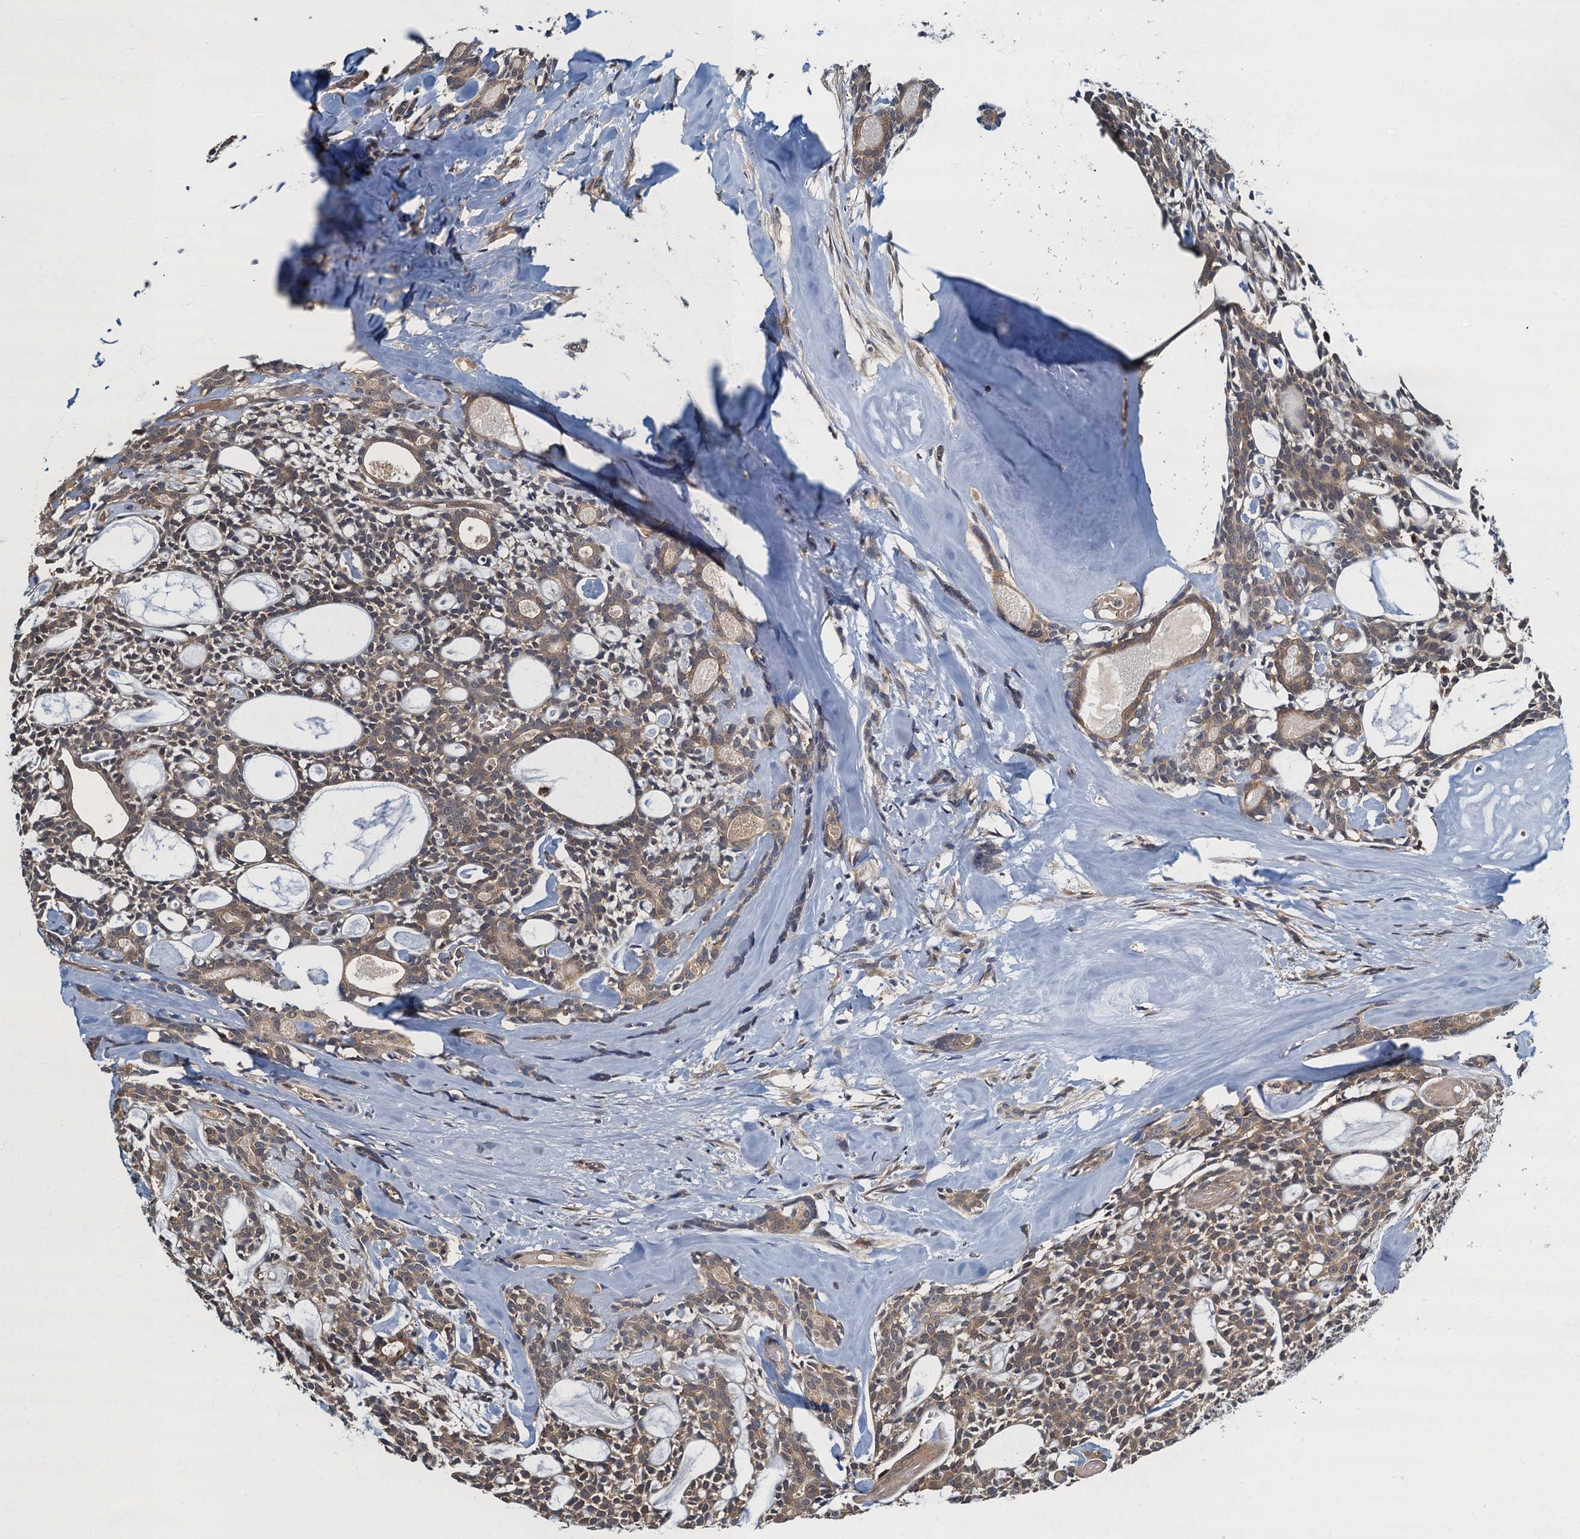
{"staining": {"intensity": "moderate", "quantity": ">75%", "location": "cytoplasmic/membranous,nuclear"}, "tissue": "head and neck cancer", "cell_type": "Tumor cells", "image_type": "cancer", "snomed": [{"axis": "morphology", "description": "Adenocarcinoma, NOS"}, {"axis": "topography", "description": "Salivary gland"}, {"axis": "topography", "description": "Head-Neck"}], "caption": "The histopathology image shows staining of adenocarcinoma (head and neck), revealing moderate cytoplasmic/membranous and nuclear protein staining (brown color) within tumor cells.", "gene": "TBCK", "patient": {"sex": "male", "age": 55}}